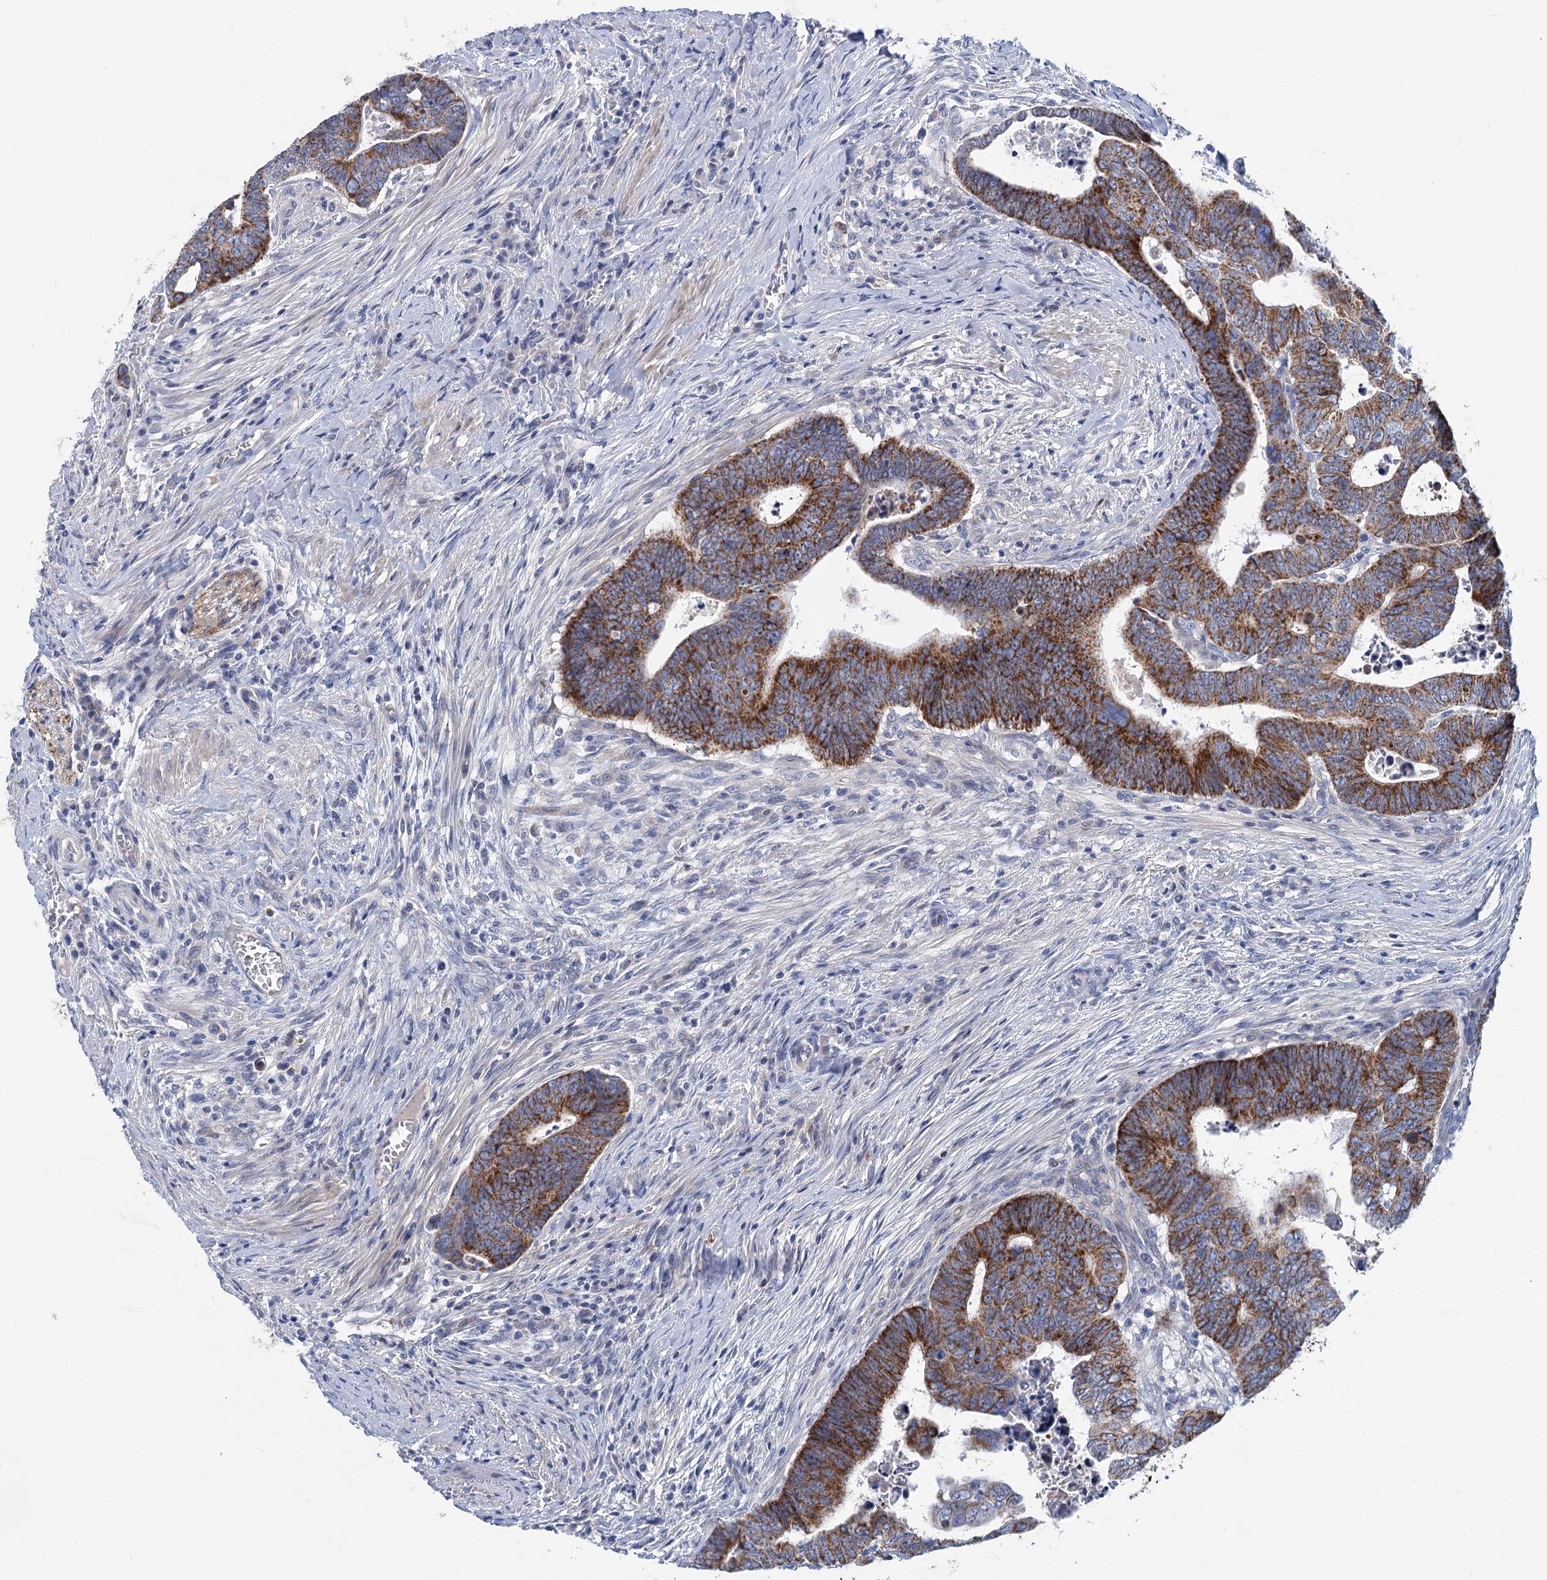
{"staining": {"intensity": "strong", "quantity": ">75%", "location": "cytoplasmic/membranous"}, "tissue": "colorectal cancer", "cell_type": "Tumor cells", "image_type": "cancer", "snomed": [{"axis": "morphology", "description": "Normal tissue, NOS"}, {"axis": "morphology", "description": "Adenocarcinoma, NOS"}, {"axis": "topography", "description": "Rectum"}], "caption": "A brown stain labels strong cytoplasmic/membranous expression of a protein in colorectal cancer (adenocarcinoma) tumor cells.", "gene": "CHDH", "patient": {"sex": "female", "age": 65}}